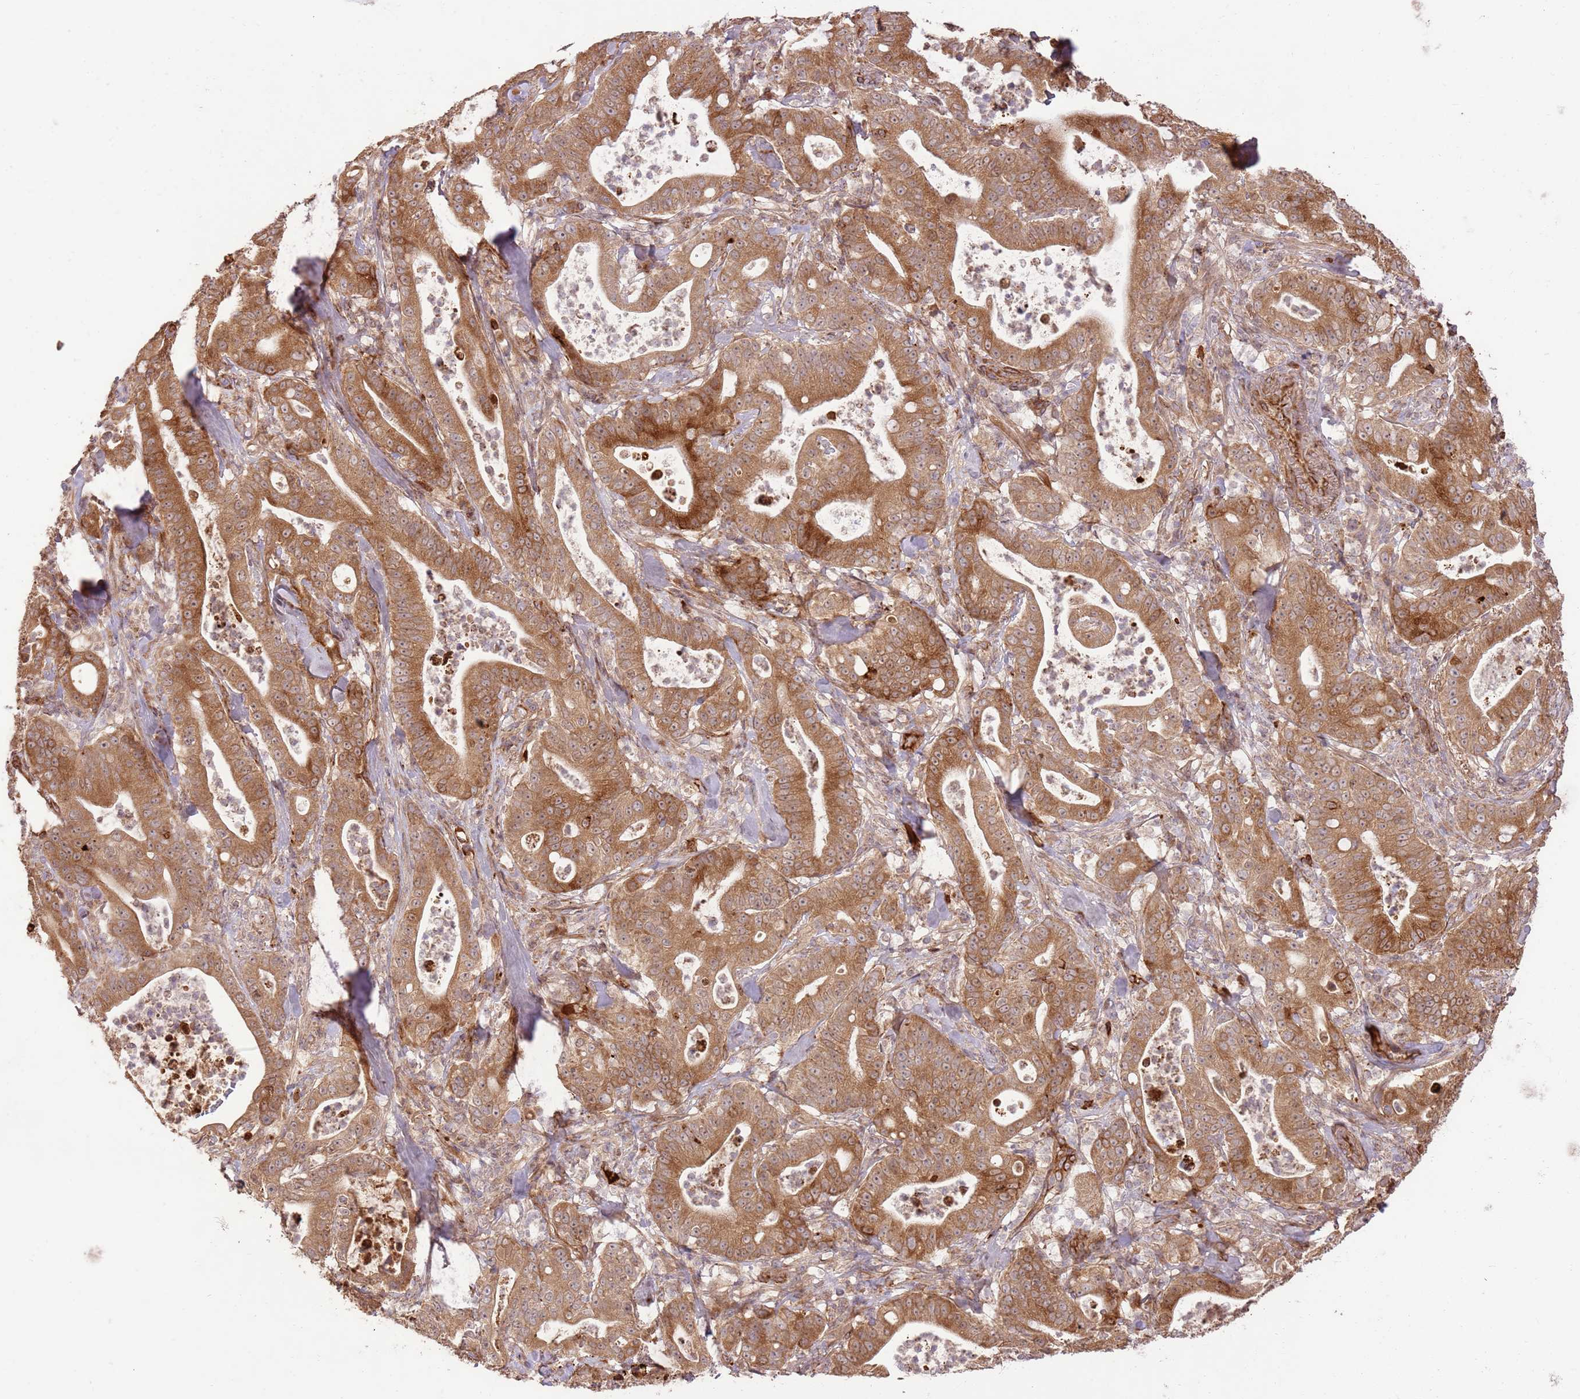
{"staining": {"intensity": "moderate", "quantity": ">75%", "location": "cytoplasmic/membranous"}, "tissue": "pancreatic cancer", "cell_type": "Tumor cells", "image_type": "cancer", "snomed": [{"axis": "morphology", "description": "Adenocarcinoma, NOS"}, {"axis": "topography", "description": "Pancreas"}], "caption": "Immunohistochemistry of human pancreatic cancer displays medium levels of moderate cytoplasmic/membranous staining in approximately >75% of tumor cells. (IHC, brightfield microscopy, high magnification).", "gene": "KATNAL2", "patient": {"sex": "male", "age": 71}}